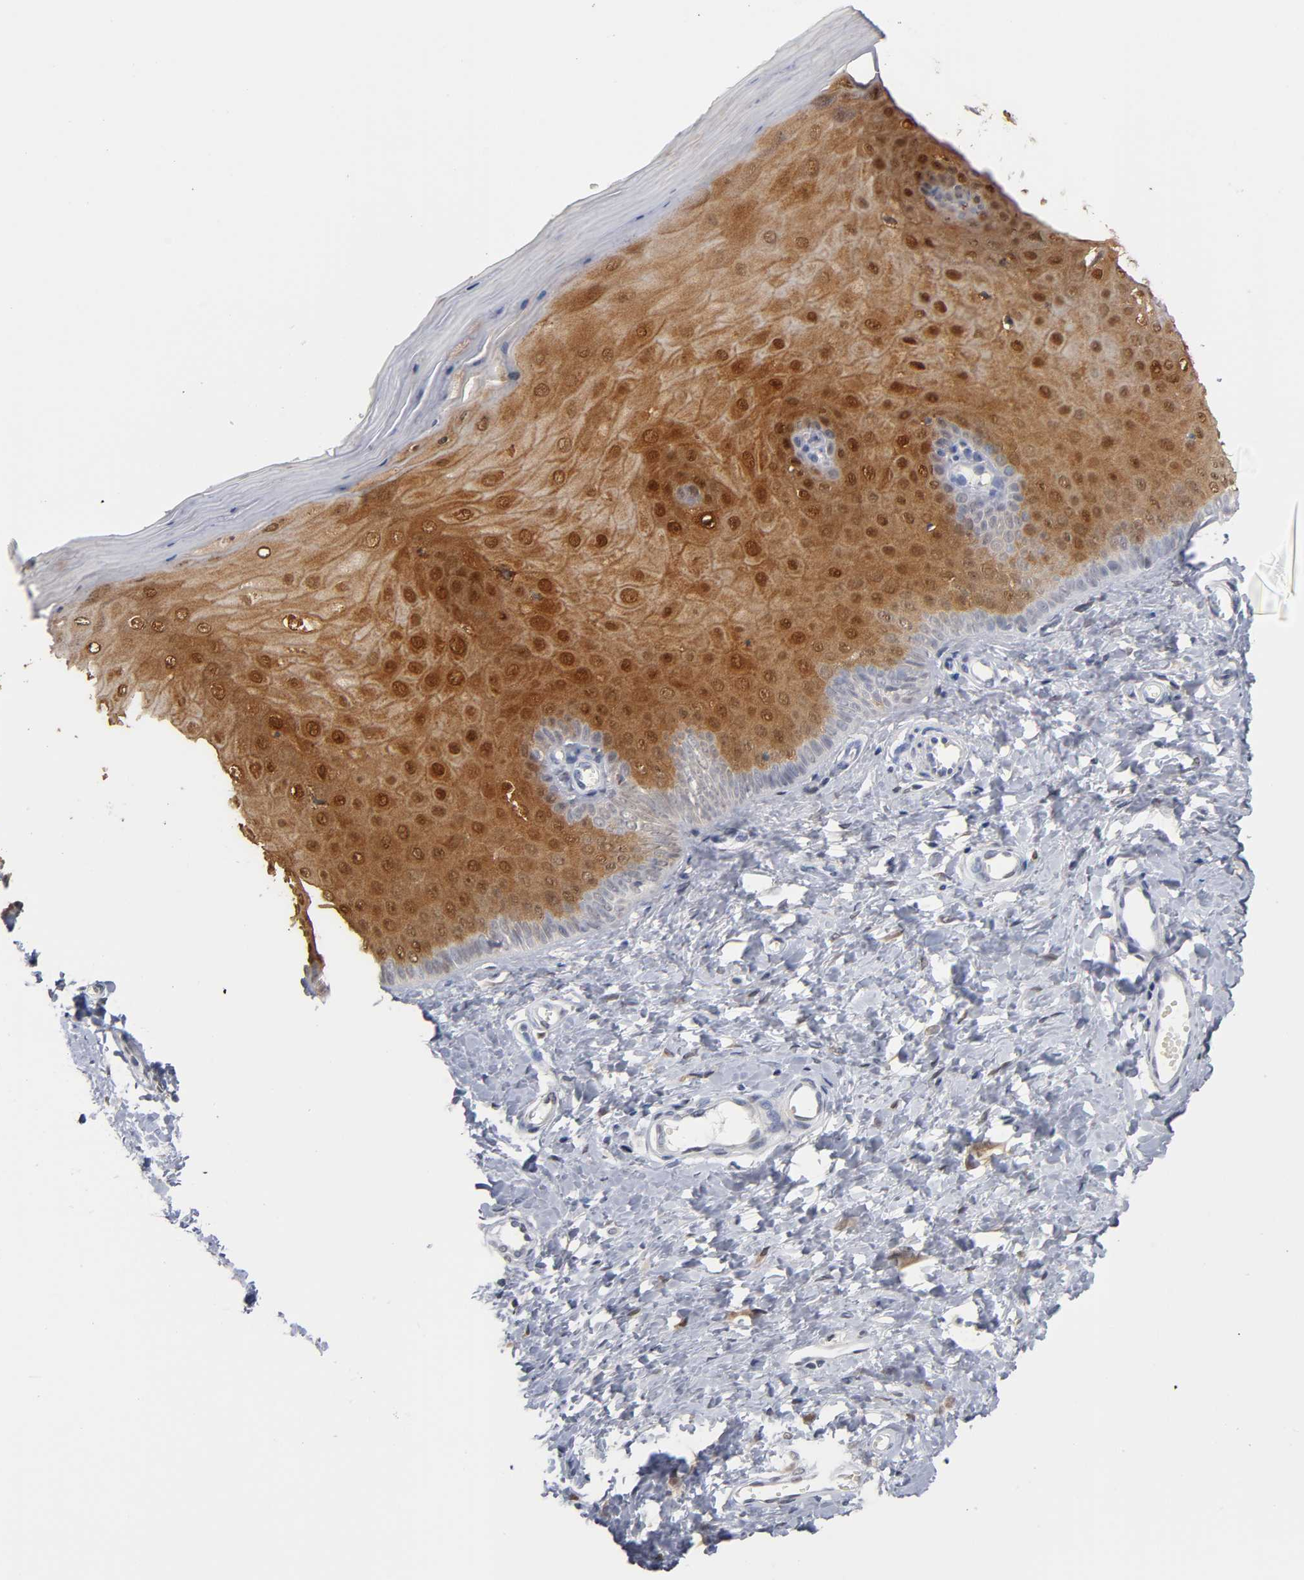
{"staining": {"intensity": "negative", "quantity": "none", "location": "none"}, "tissue": "cervix", "cell_type": "Glandular cells", "image_type": "normal", "snomed": [{"axis": "morphology", "description": "Normal tissue, NOS"}, {"axis": "topography", "description": "Cervix"}], "caption": "Image shows no protein expression in glandular cells of normal cervix. (DAB IHC visualized using brightfield microscopy, high magnification).", "gene": "CRABP2", "patient": {"sex": "female", "age": 55}}